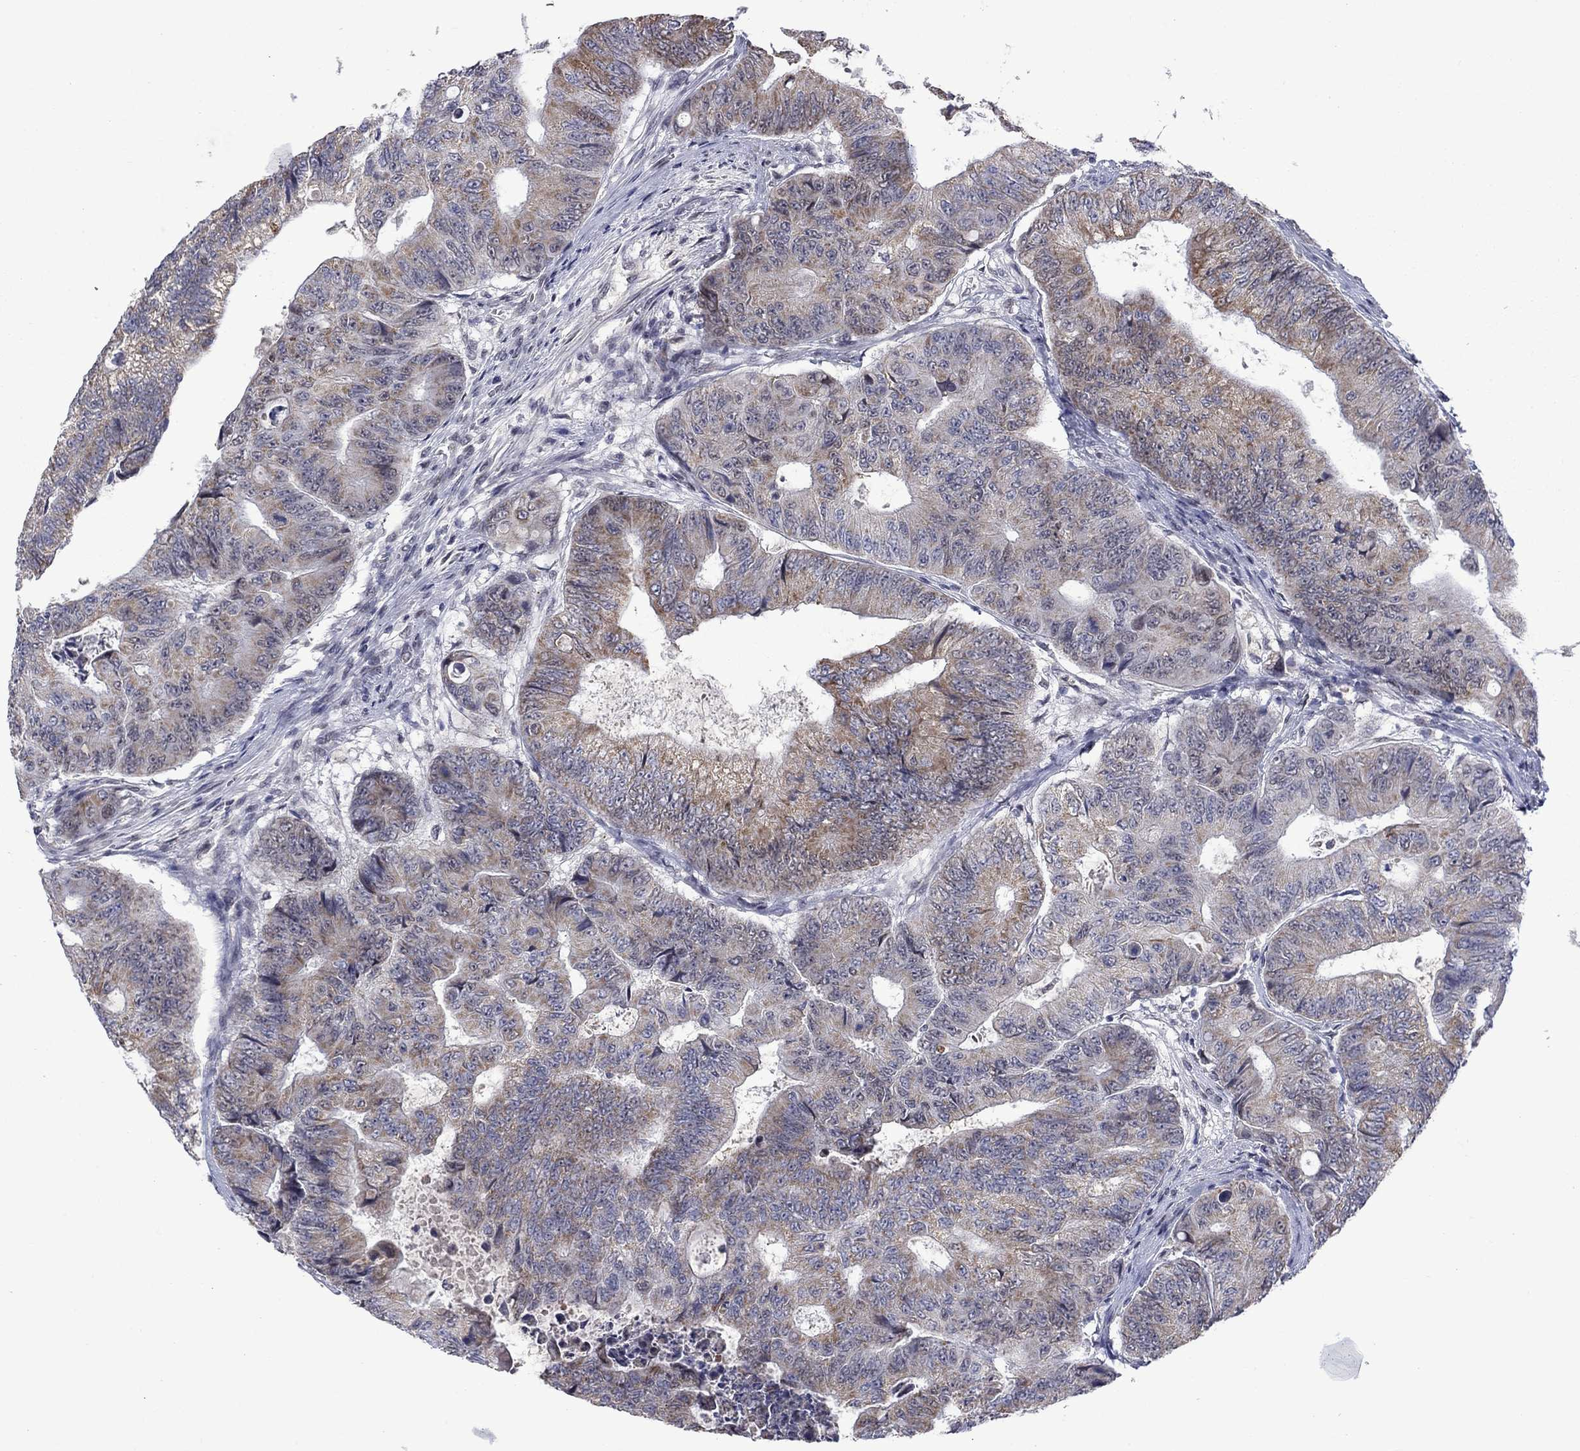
{"staining": {"intensity": "weak", "quantity": ">75%", "location": "cytoplasmic/membranous"}, "tissue": "colorectal cancer", "cell_type": "Tumor cells", "image_type": "cancer", "snomed": [{"axis": "morphology", "description": "Adenocarcinoma, NOS"}, {"axis": "topography", "description": "Colon"}], "caption": "Colorectal adenocarcinoma stained with IHC displays weak cytoplasmic/membranous positivity in approximately >75% of tumor cells.", "gene": "KCNJ16", "patient": {"sex": "female", "age": 48}}